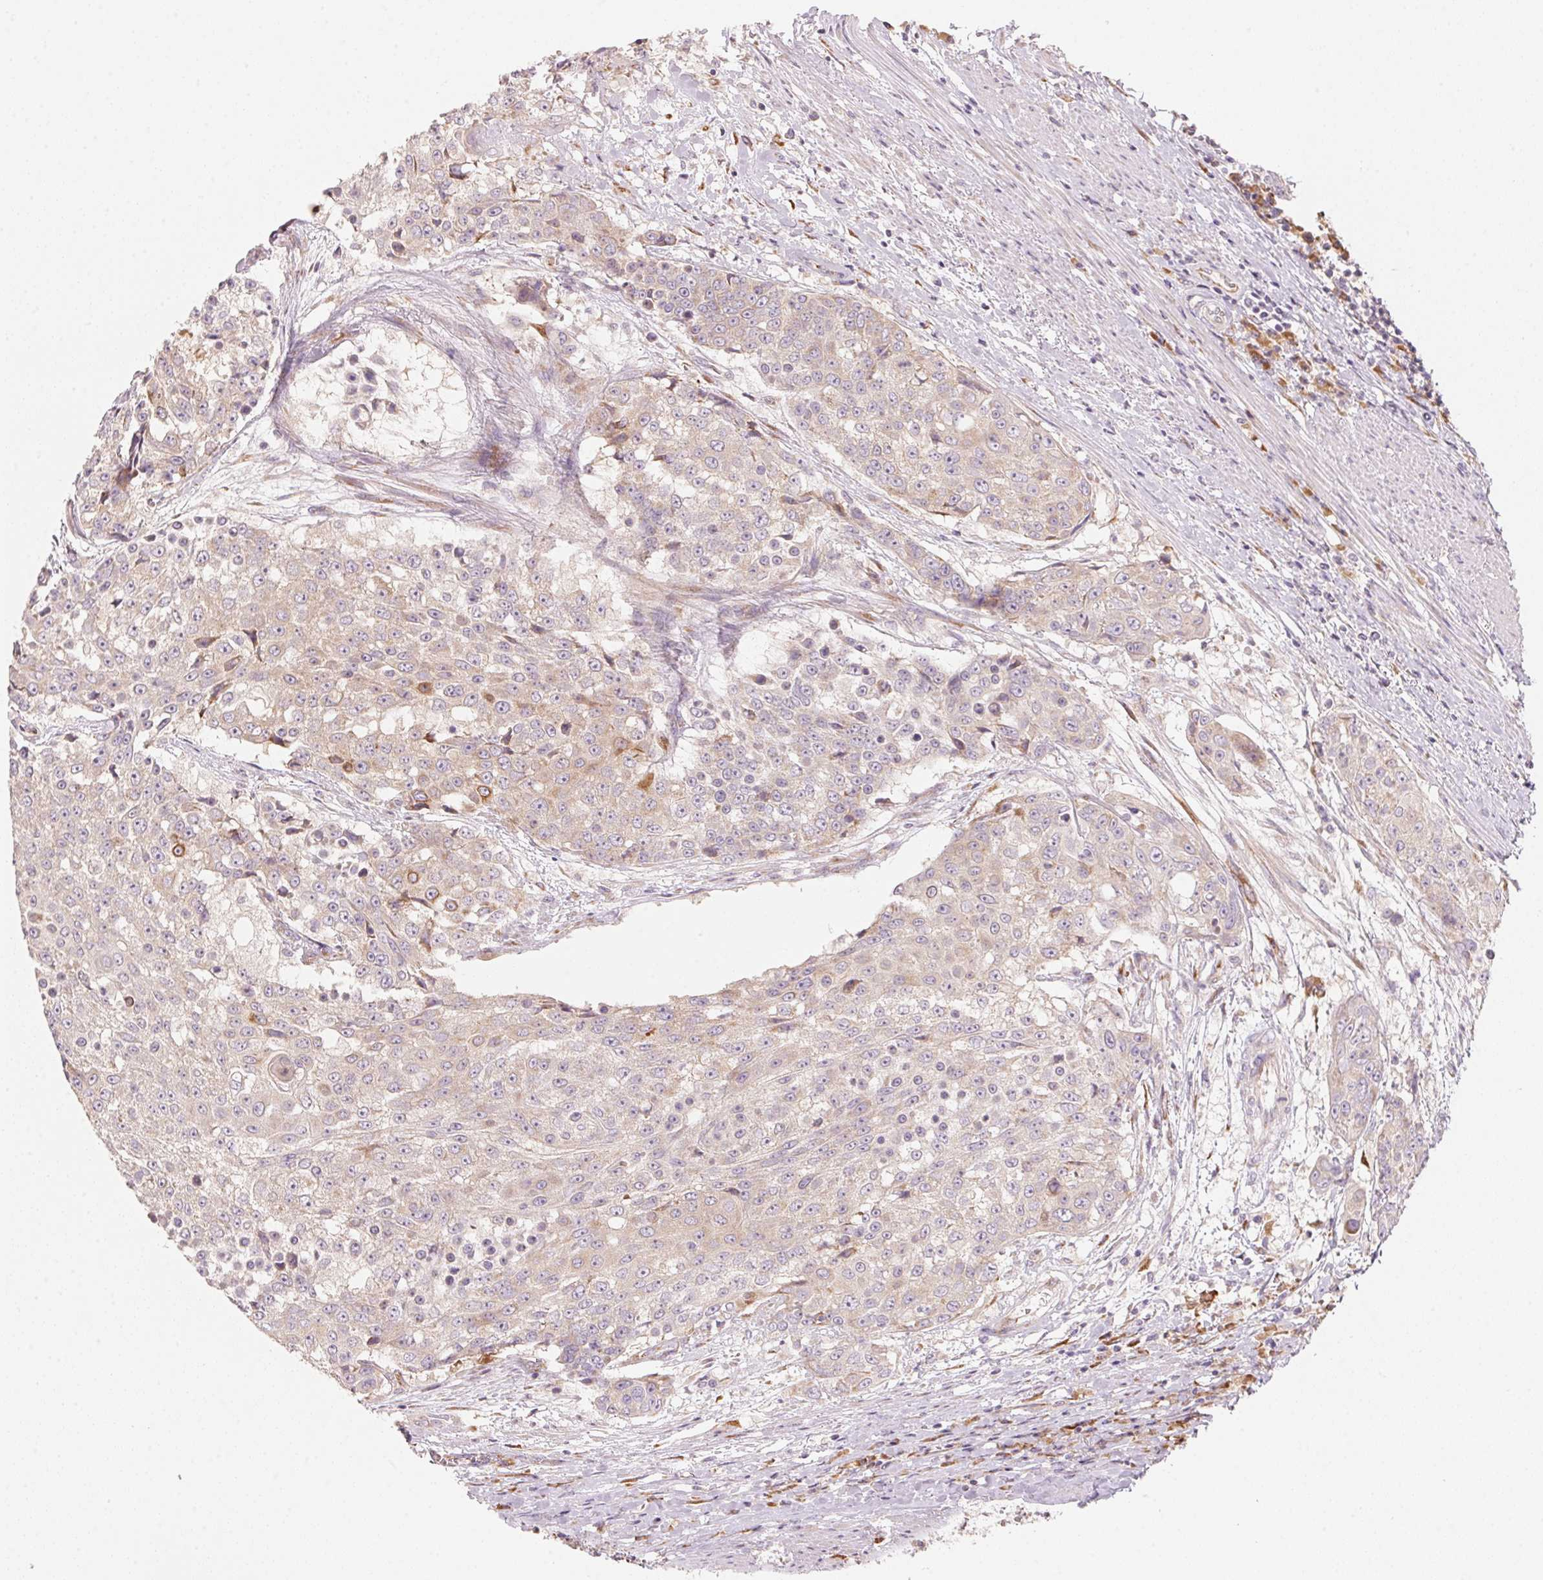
{"staining": {"intensity": "moderate", "quantity": "<25%", "location": "cytoplasmic/membranous"}, "tissue": "urothelial cancer", "cell_type": "Tumor cells", "image_type": "cancer", "snomed": [{"axis": "morphology", "description": "Urothelial carcinoma, High grade"}, {"axis": "topography", "description": "Urinary bladder"}], "caption": "The photomicrograph demonstrates staining of urothelial carcinoma (high-grade), revealing moderate cytoplasmic/membranous protein expression (brown color) within tumor cells.", "gene": "BLOC1S2", "patient": {"sex": "female", "age": 63}}